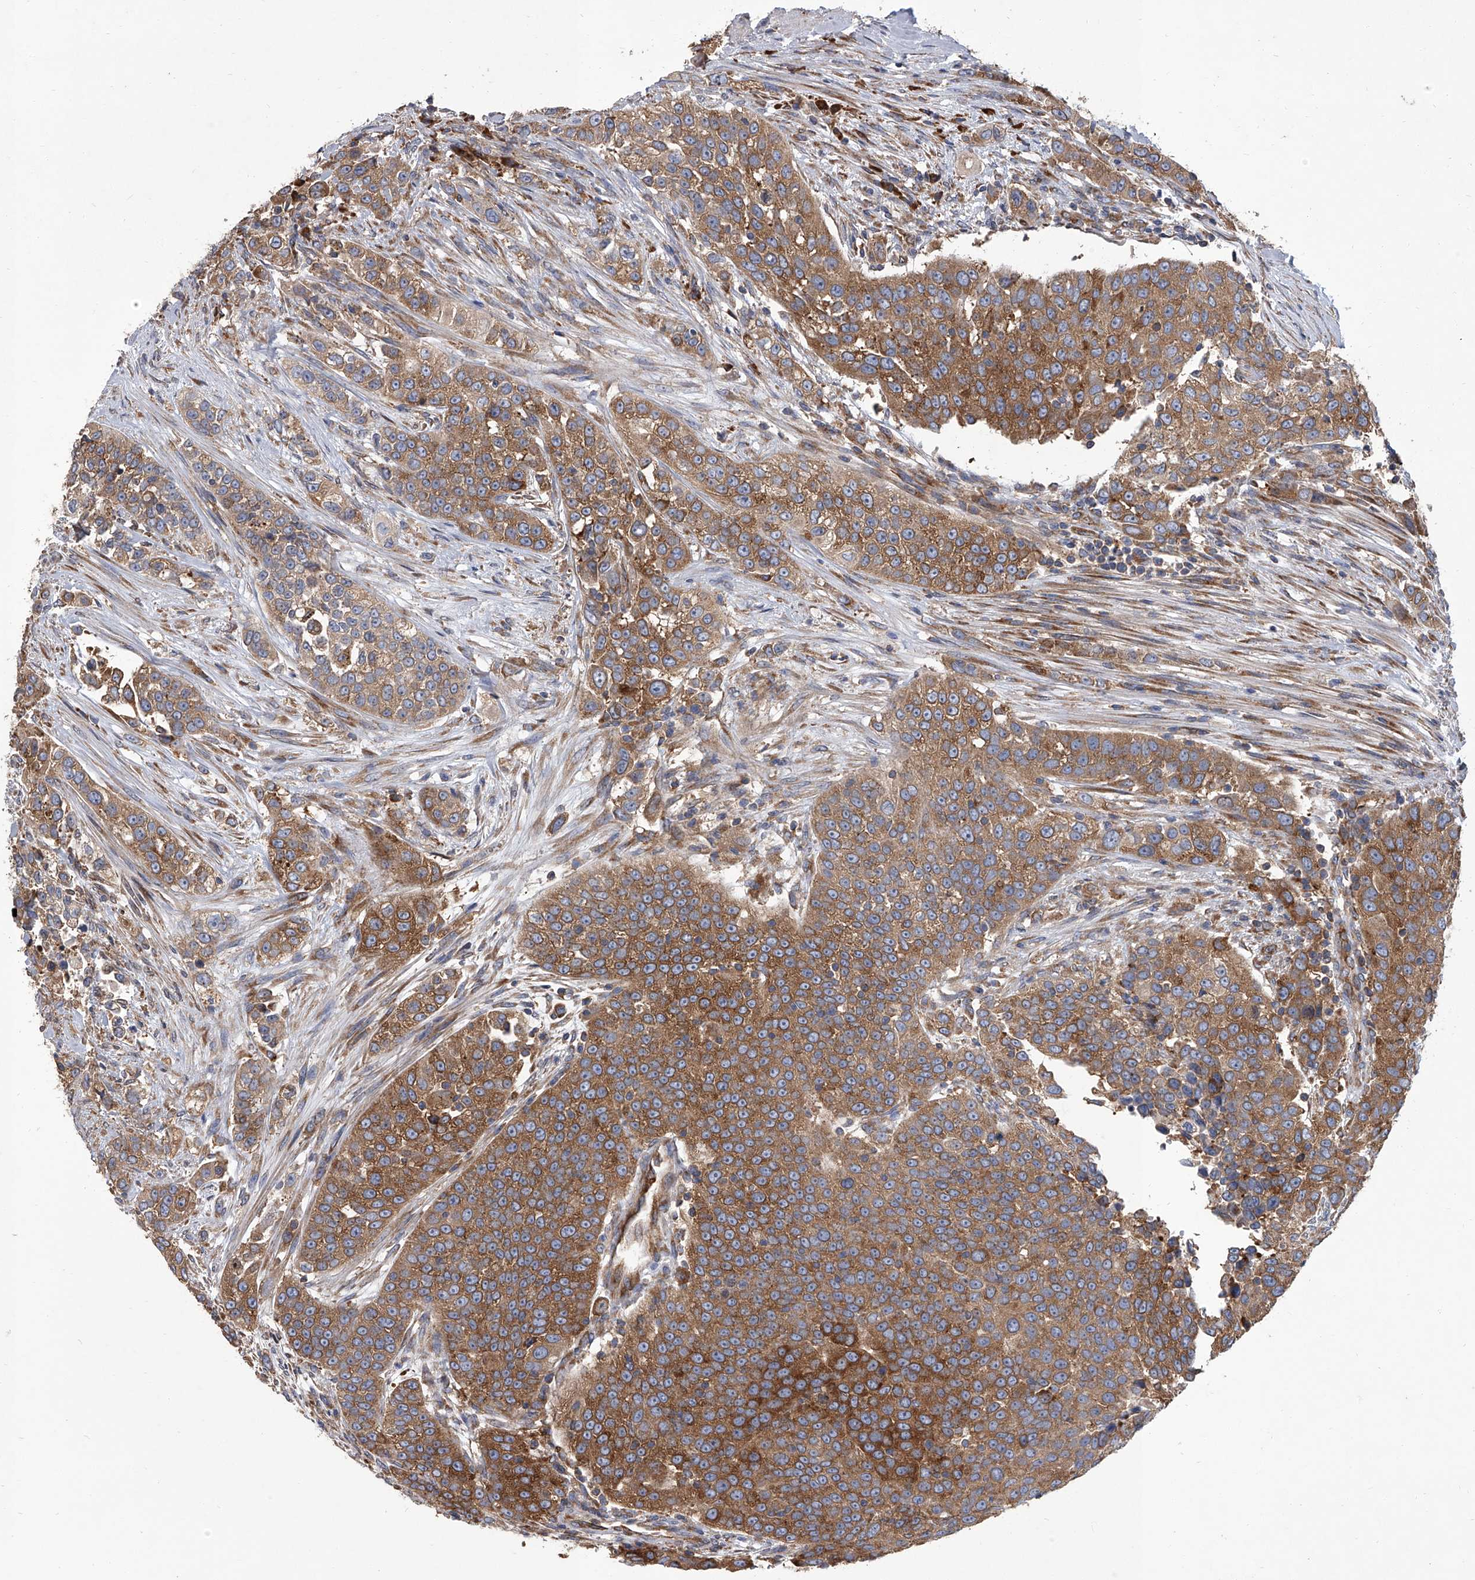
{"staining": {"intensity": "moderate", "quantity": ">75%", "location": "cytoplasmic/membranous"}, "tissue": "urothelial cancer", "cell_type": "Tumor cells", "image_type": "cancer", "snomed": [{"axis": "morphology", "description": "Urothelial carcinoma, High grade"}, {"axis": "topography", "description": "Urinary bladder"}], "caption": "The photomicrograph exhibits immunohistochemical staining of urothelial cancer. There is moderate cytoplasmic/membranous expression is present in approximately >75% of tumor cells. (DAB (3,3'-diaminobenzidine) IHC, brown staining for protein, blue staining for nuclei).", "gene": "EIF2S2", "patient": {"sex": "female", "age": 80}}